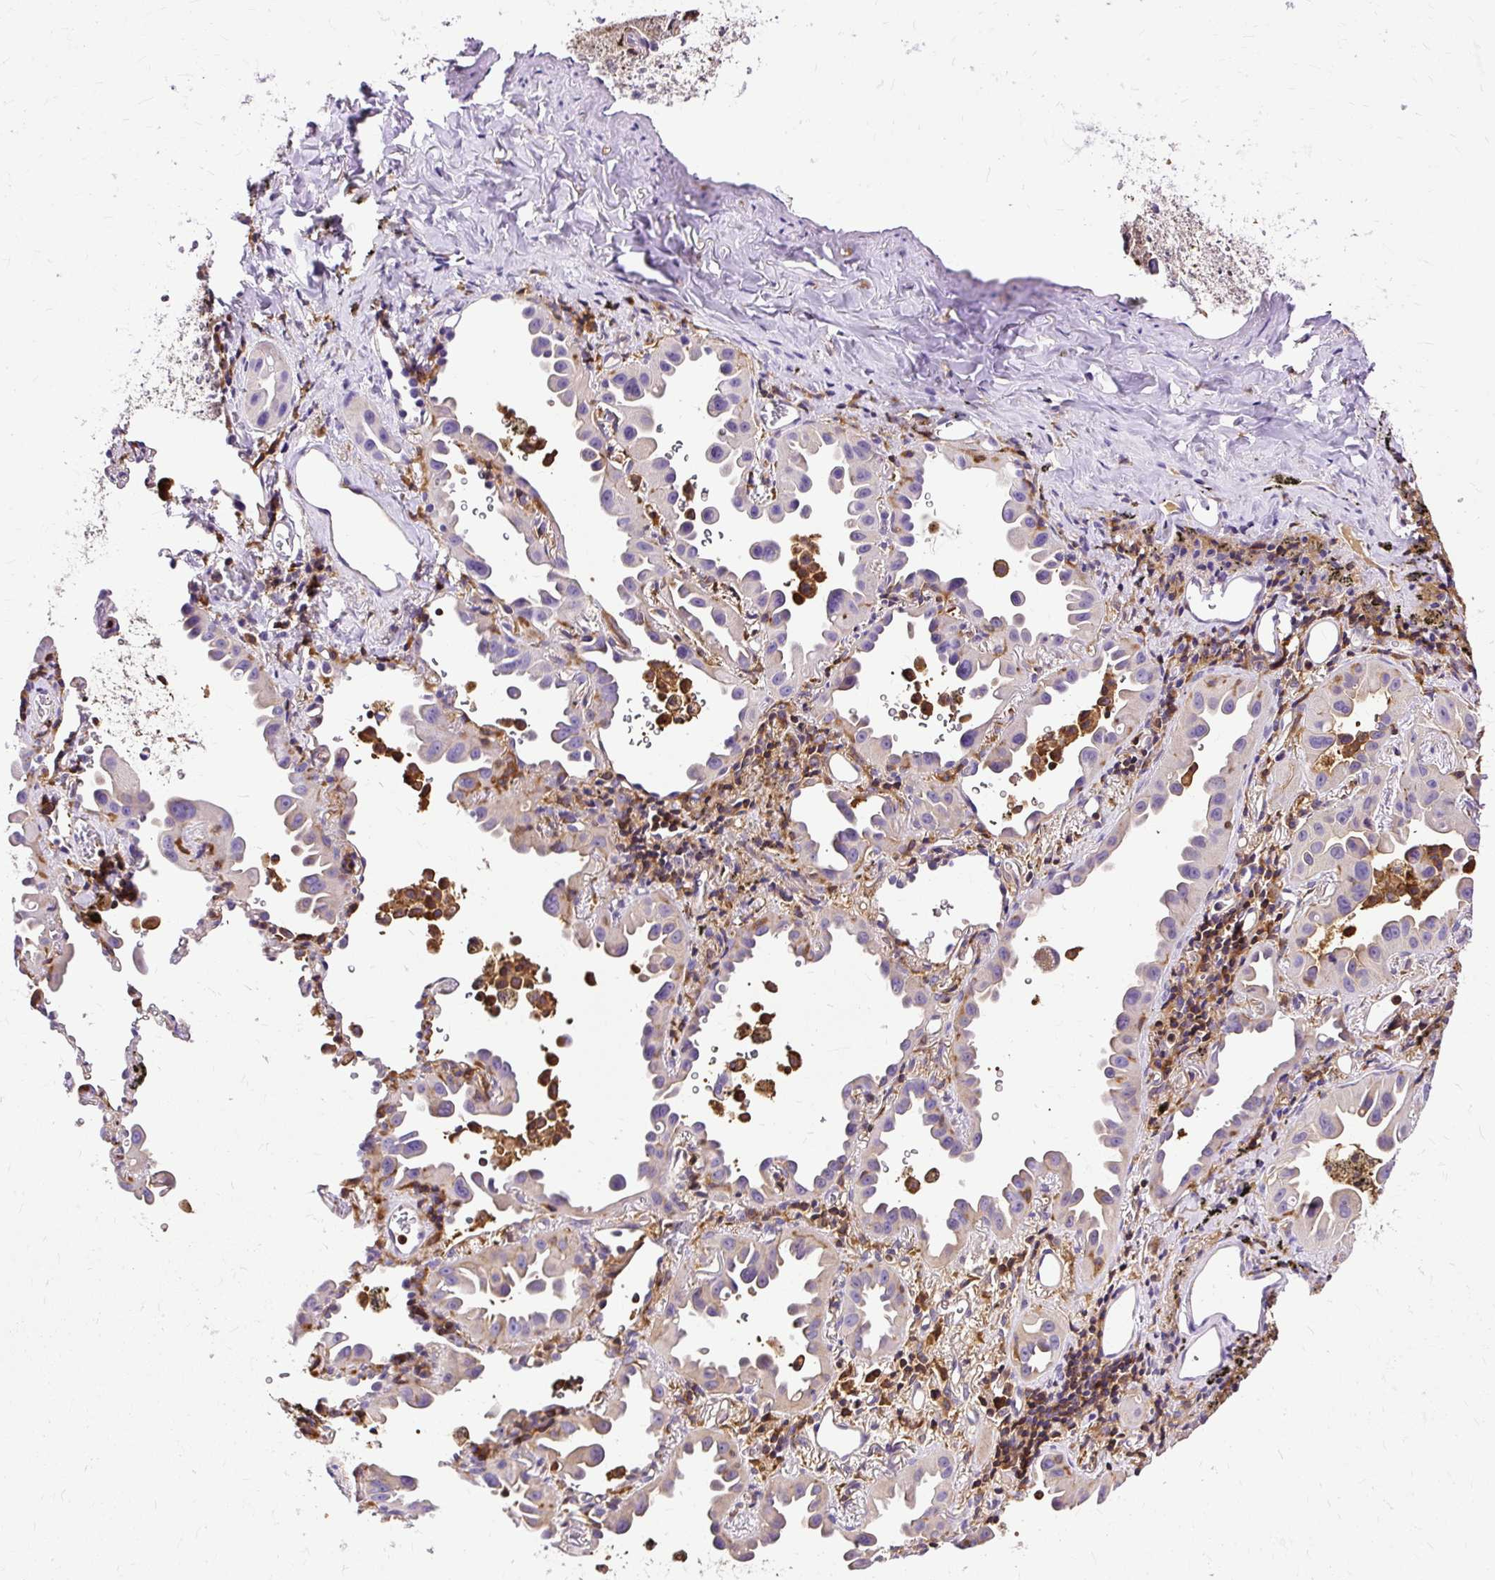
{"staining": {"intensity": "weak", "quantity": "<25%", "location": "cytoplasmic/membranous"}, "tissue": "lung cancer", "cell_type": "Tumor cells", "image_type": "cancer", "snomed": [{"axis": "morphology", "description": "Adenocarcinoma, NOS"}, {"axis": "topography", "description": "Lung"}], "caption": "An image of lung cancer stained for a protein demonstrates no brown staining in tumor cells.", "gene": "TWF2", "patient": {"sex": "male", "age": 68}}